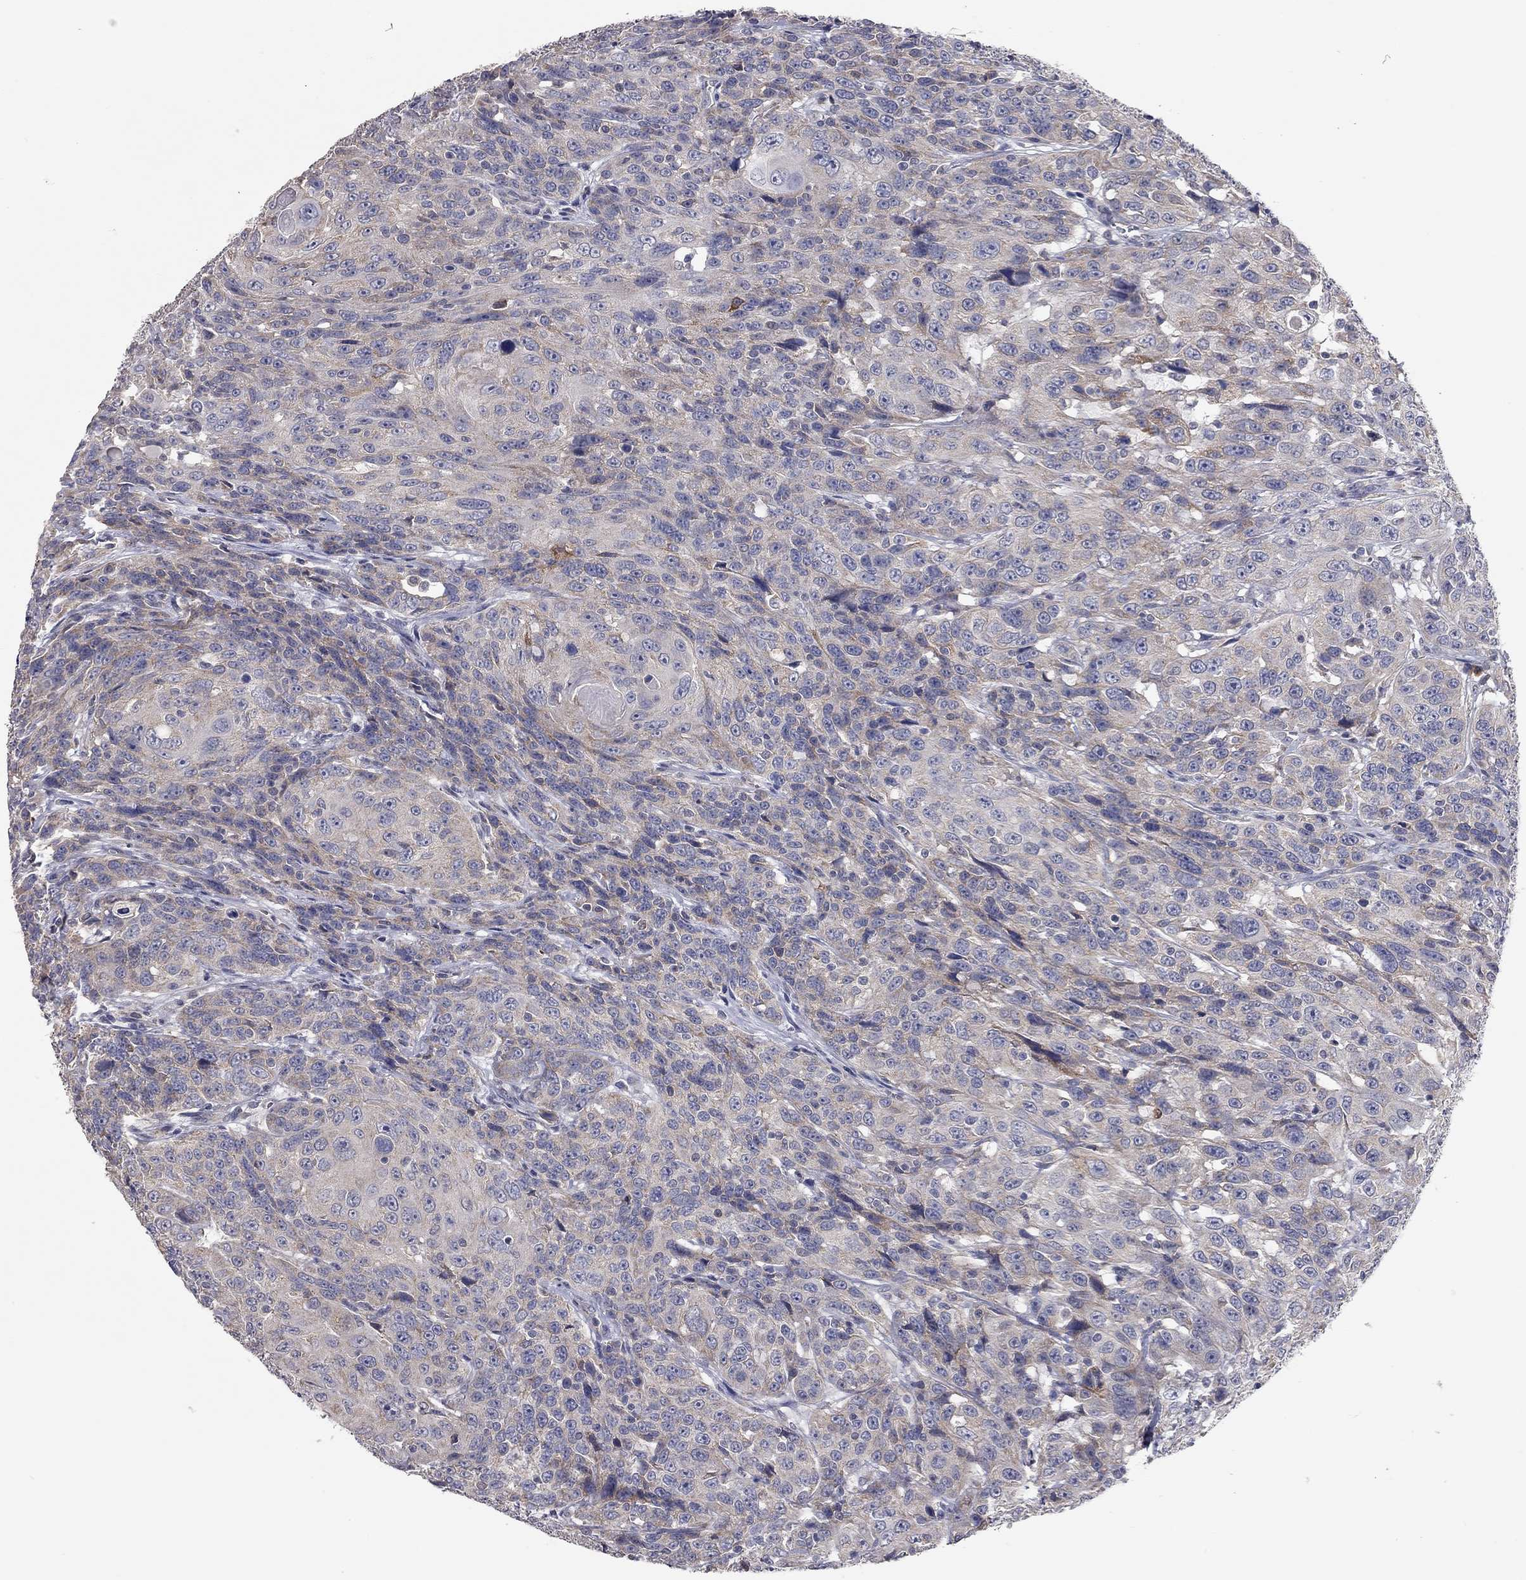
{"staining": {"intensity": "moderate", "quantity": "<25%", "location": "cytoplasmic/membranous"}, "tissue": "urothelial cancer", "cell_type": "Tumor cells", "image_type": "cancer", "snomed": [{"axis": "morphology", "description": "Urothelial carcinoma, NOS"}, {"axis": "morphology", "description": "Urothelial carcinoma, High grade"}, {"axis": "topography", "description": "Urinary bladder"}], "caption": "This photomicrograph exhibits IHC staining of human urothelial cancer, with low moderate cytoplasmic/membranous expression in approximately <25% of tumor cells.", "gene": "XAGE2", "patient": {"sex": "female", "age": 73}}